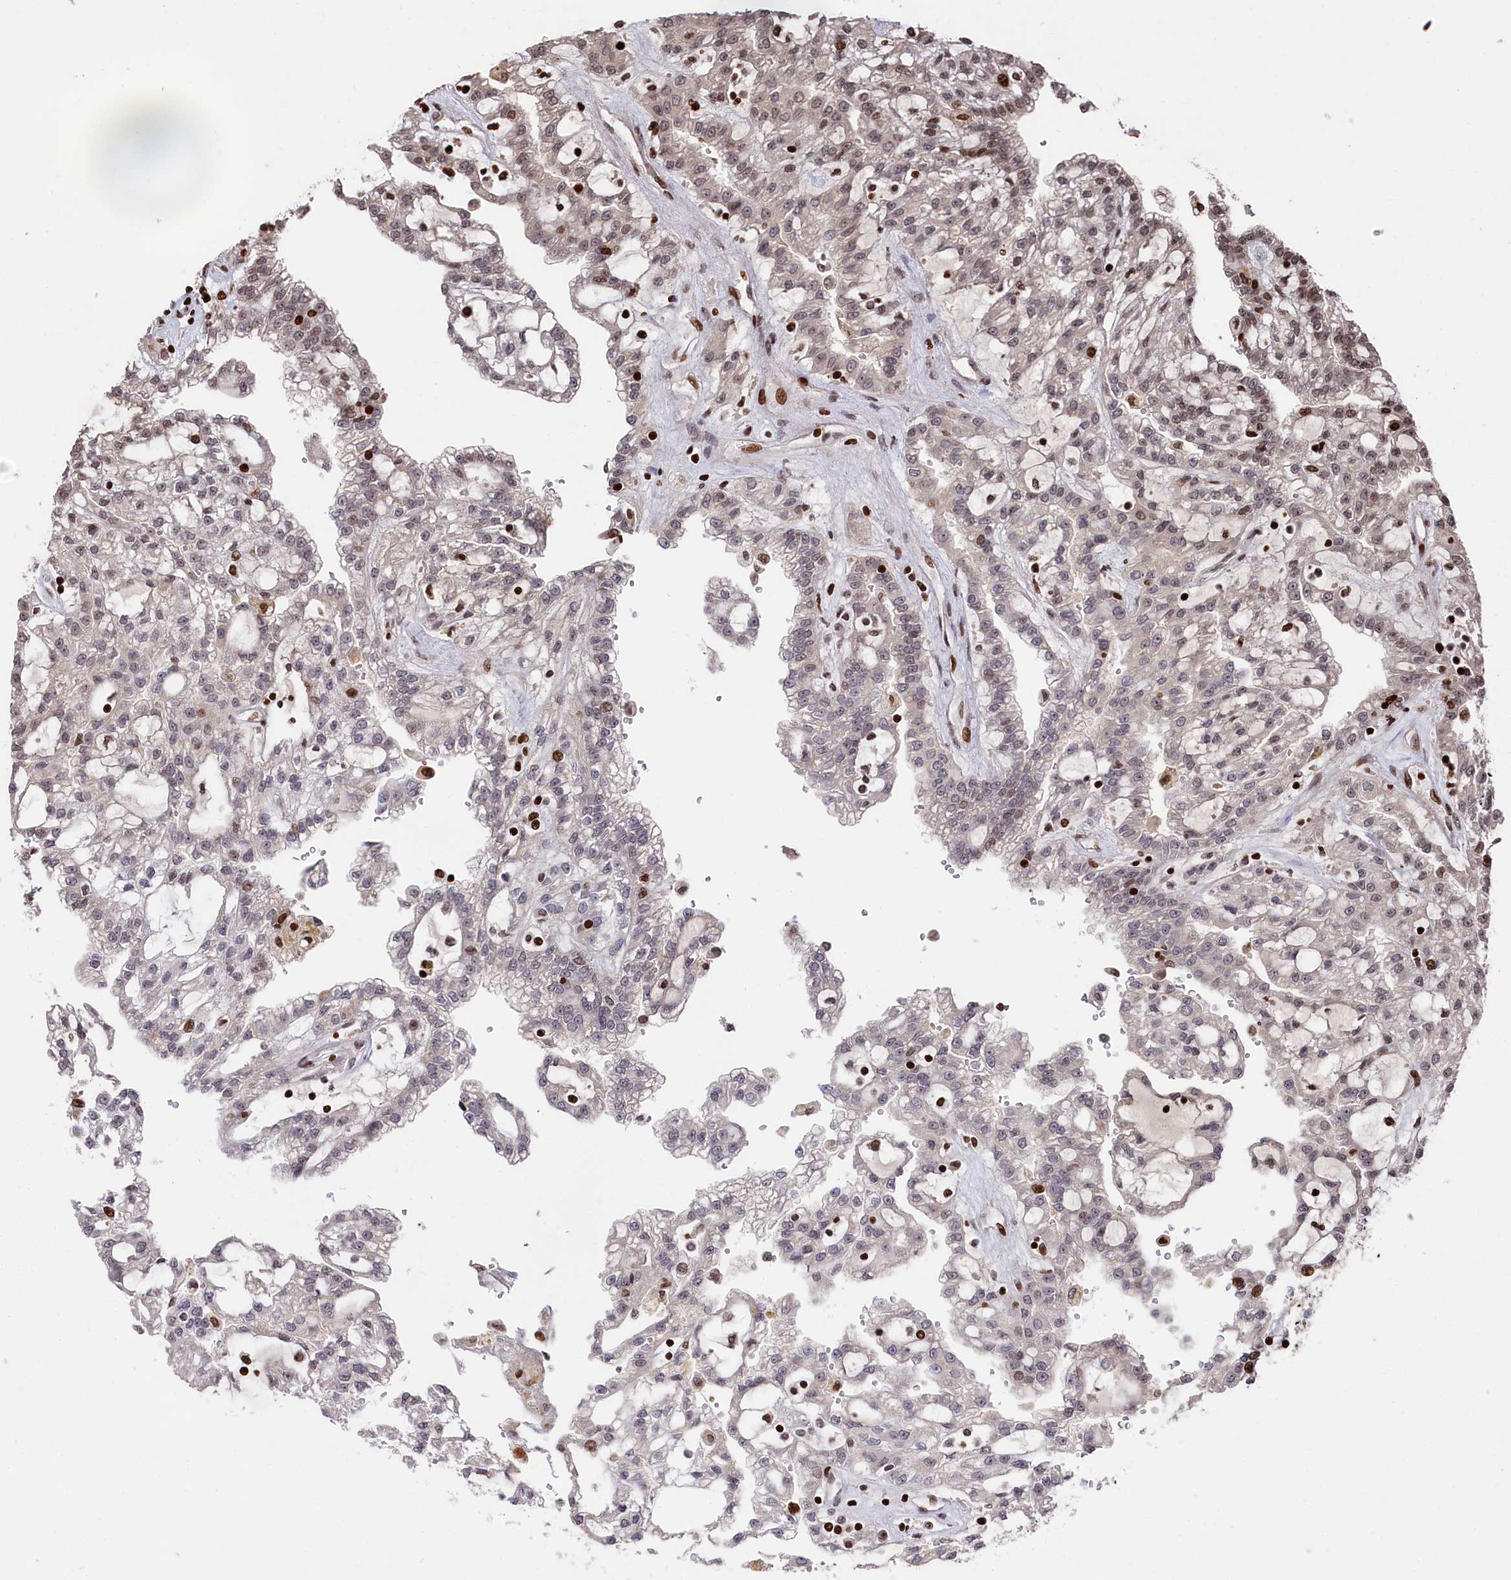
{"staining": {"intensity": "strong", "quantity": "<25%", "location": "nuclear"}, "tissue": "renal cancer", "cell_type": "Tumor cells", "image_type": "cancer", "snomed": [{"axis": "morphology", "description": "Adenocarcinoma, NOS"}, {"axis": "topography", "description": "Kidney"}], "caption": "Strong nuclear protein positivity is identified in approximately <25% of tumor cells in adenocarcinoma (renal).", "gene": "MCF2L2", "patient": {"sex": "male", "age": 63}}